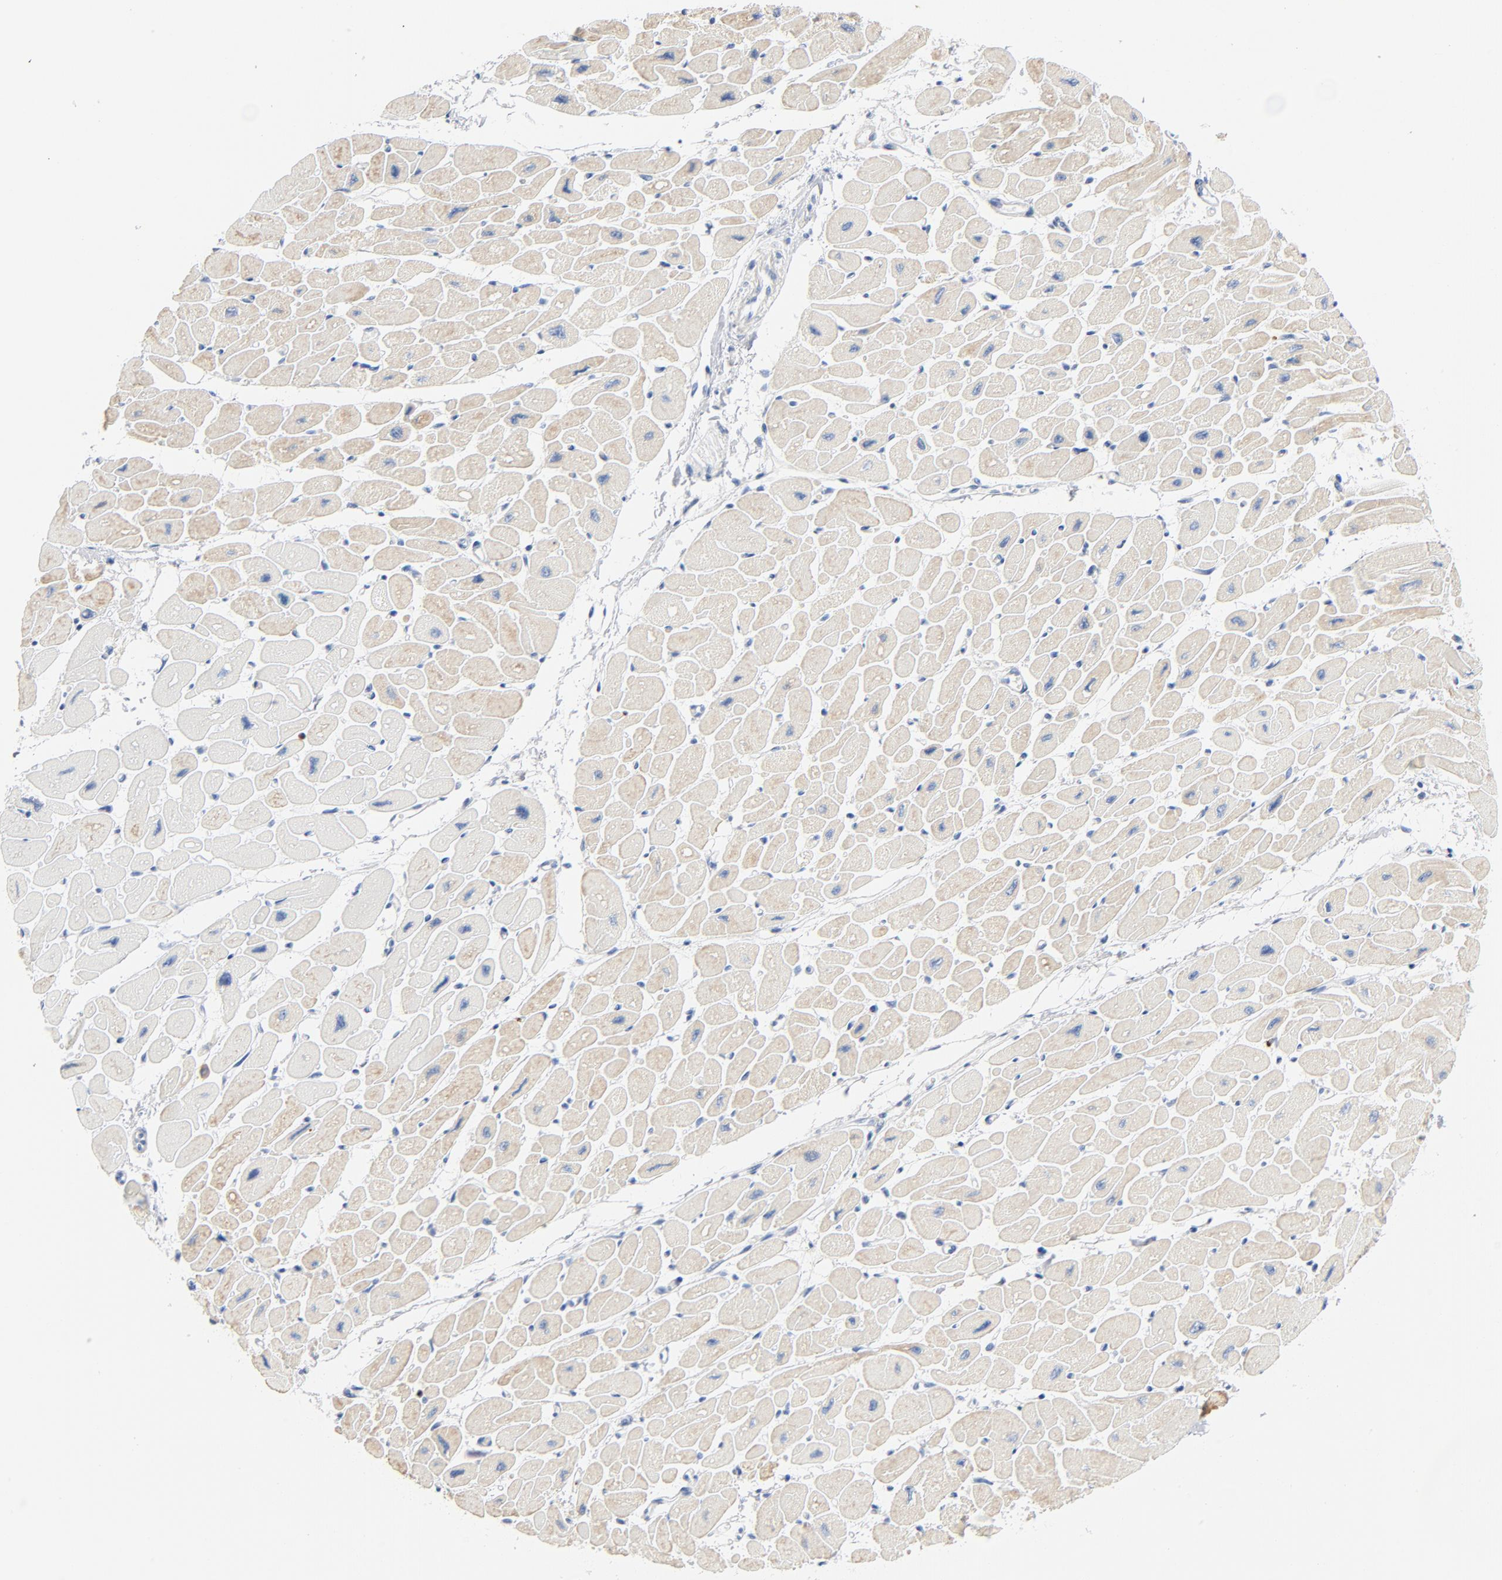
{"staining": {"intensity": "negative", "quantity": "none", "location": "none"}, "tissue": "heart muscle", "cell_type": "Cardiomyocytes", "image_type": "normal", "snomed": [{"axis": "morphology", "description": "Normal tissue, NOS"}, {"axis": "topography", "description": "Heart"}], "caption": "An image of human heart muscle is negative for staining in cardiomyocytes. Brightfield microscopy of immunohistochemistry stained with DAB (3,3'-diaminobenzidine) (brown) and hematoxylin (blue), captured at high magnification.", "gene": "GZMB", "patient": {"sex": "female", "age": 54}}